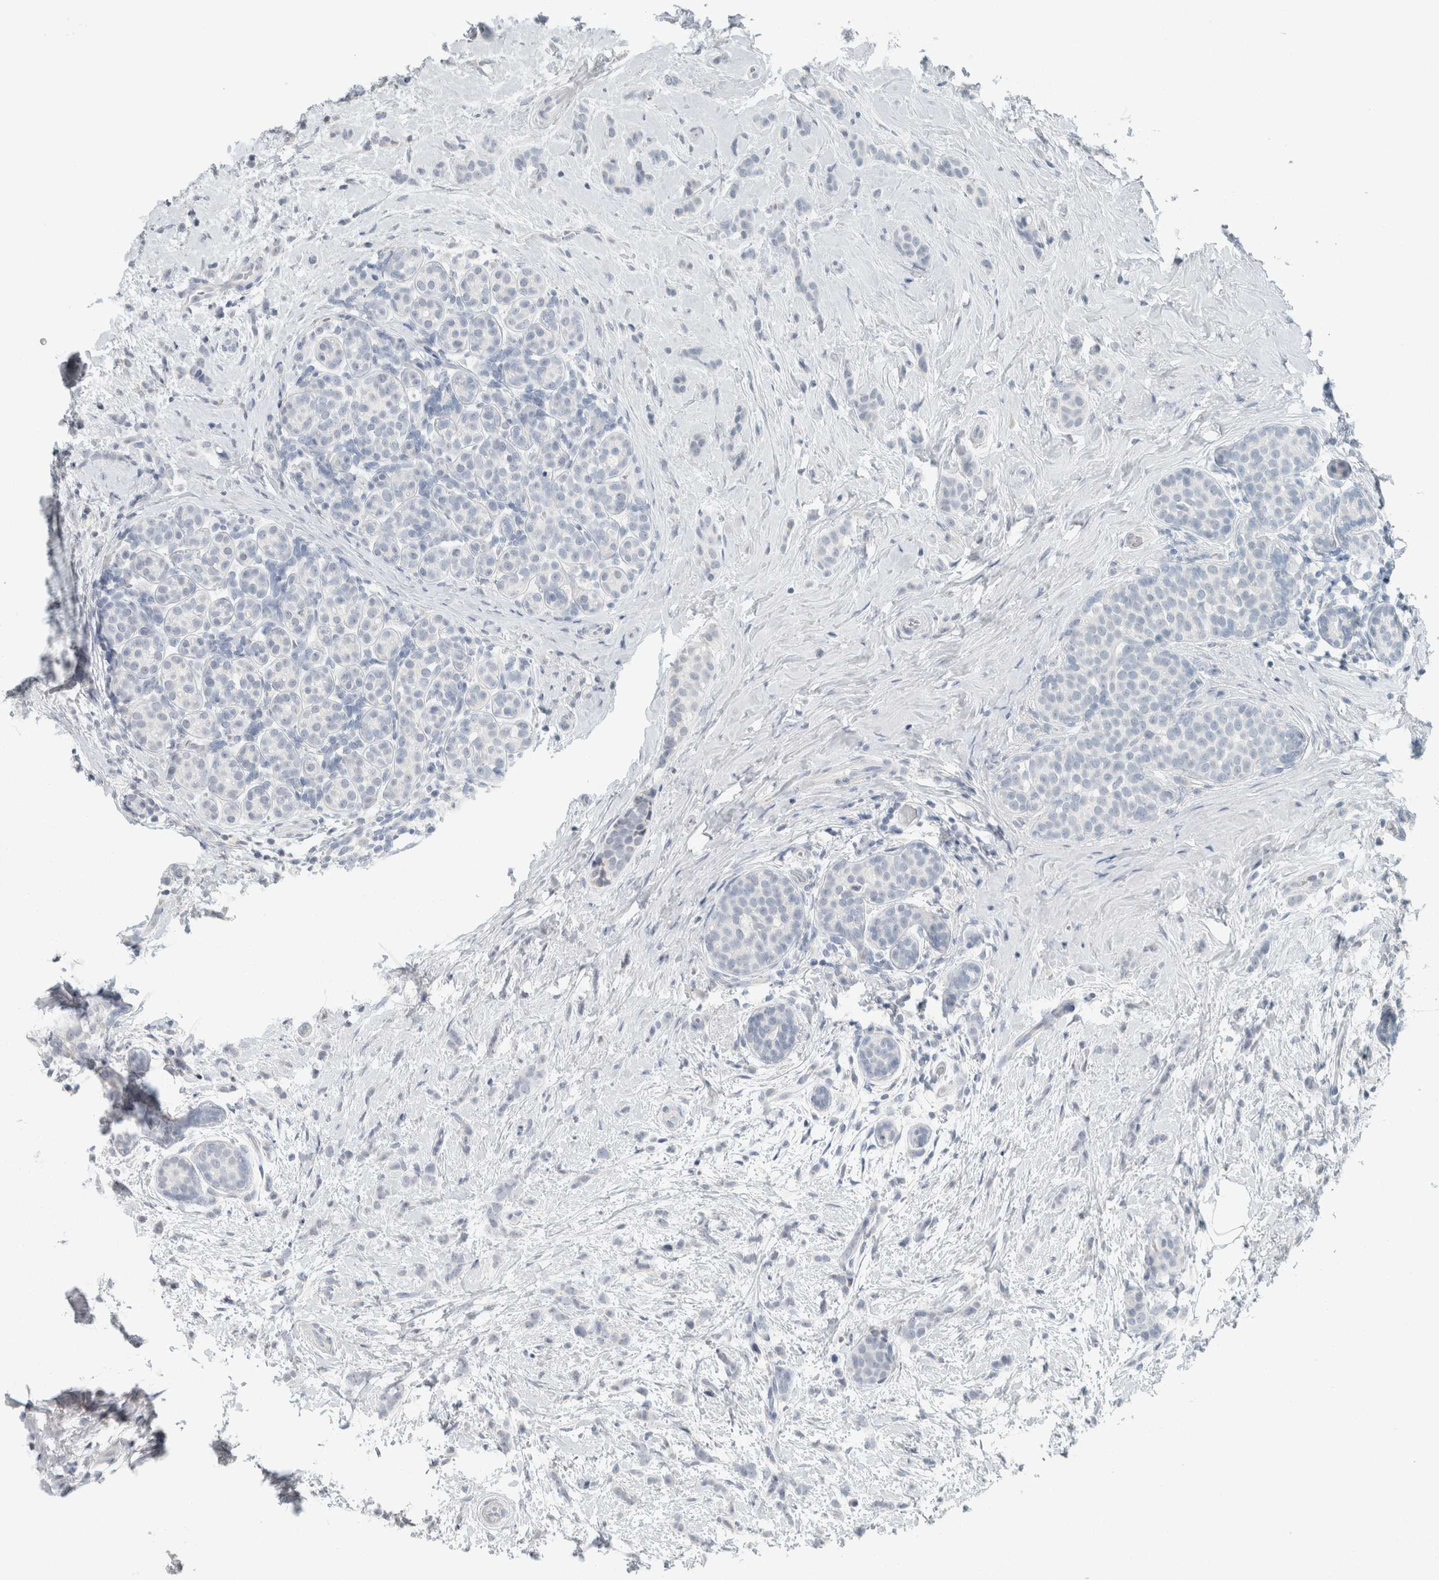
{"staining": {"intensity": "negative", "quantity": "none", "location": "none"}, "tissue": "breast cancer", "cell_type": "Tumor cells", "image_type": "cancer", "snomed": [{"axis": "morphology", "description": "Lobular carcinoma, in situ"}, {"axis": "morphology", "description": "Lobular carcinoma"}, {"axis": "topography", "description": "Breast"}], "caption": "High magnification brightfield microscopy of breast cancer stained with DAB (3,3'-diaminobenzidine) (brown) and counterstained with hematoxylin (blue): tumor cells show no significant expression. The staining is performed using DAB brown chromogen with nuclei counter-stained in using hematoxylin.", "gene": "TRIT1", "patient": {"sex": "female", "age": 41}}